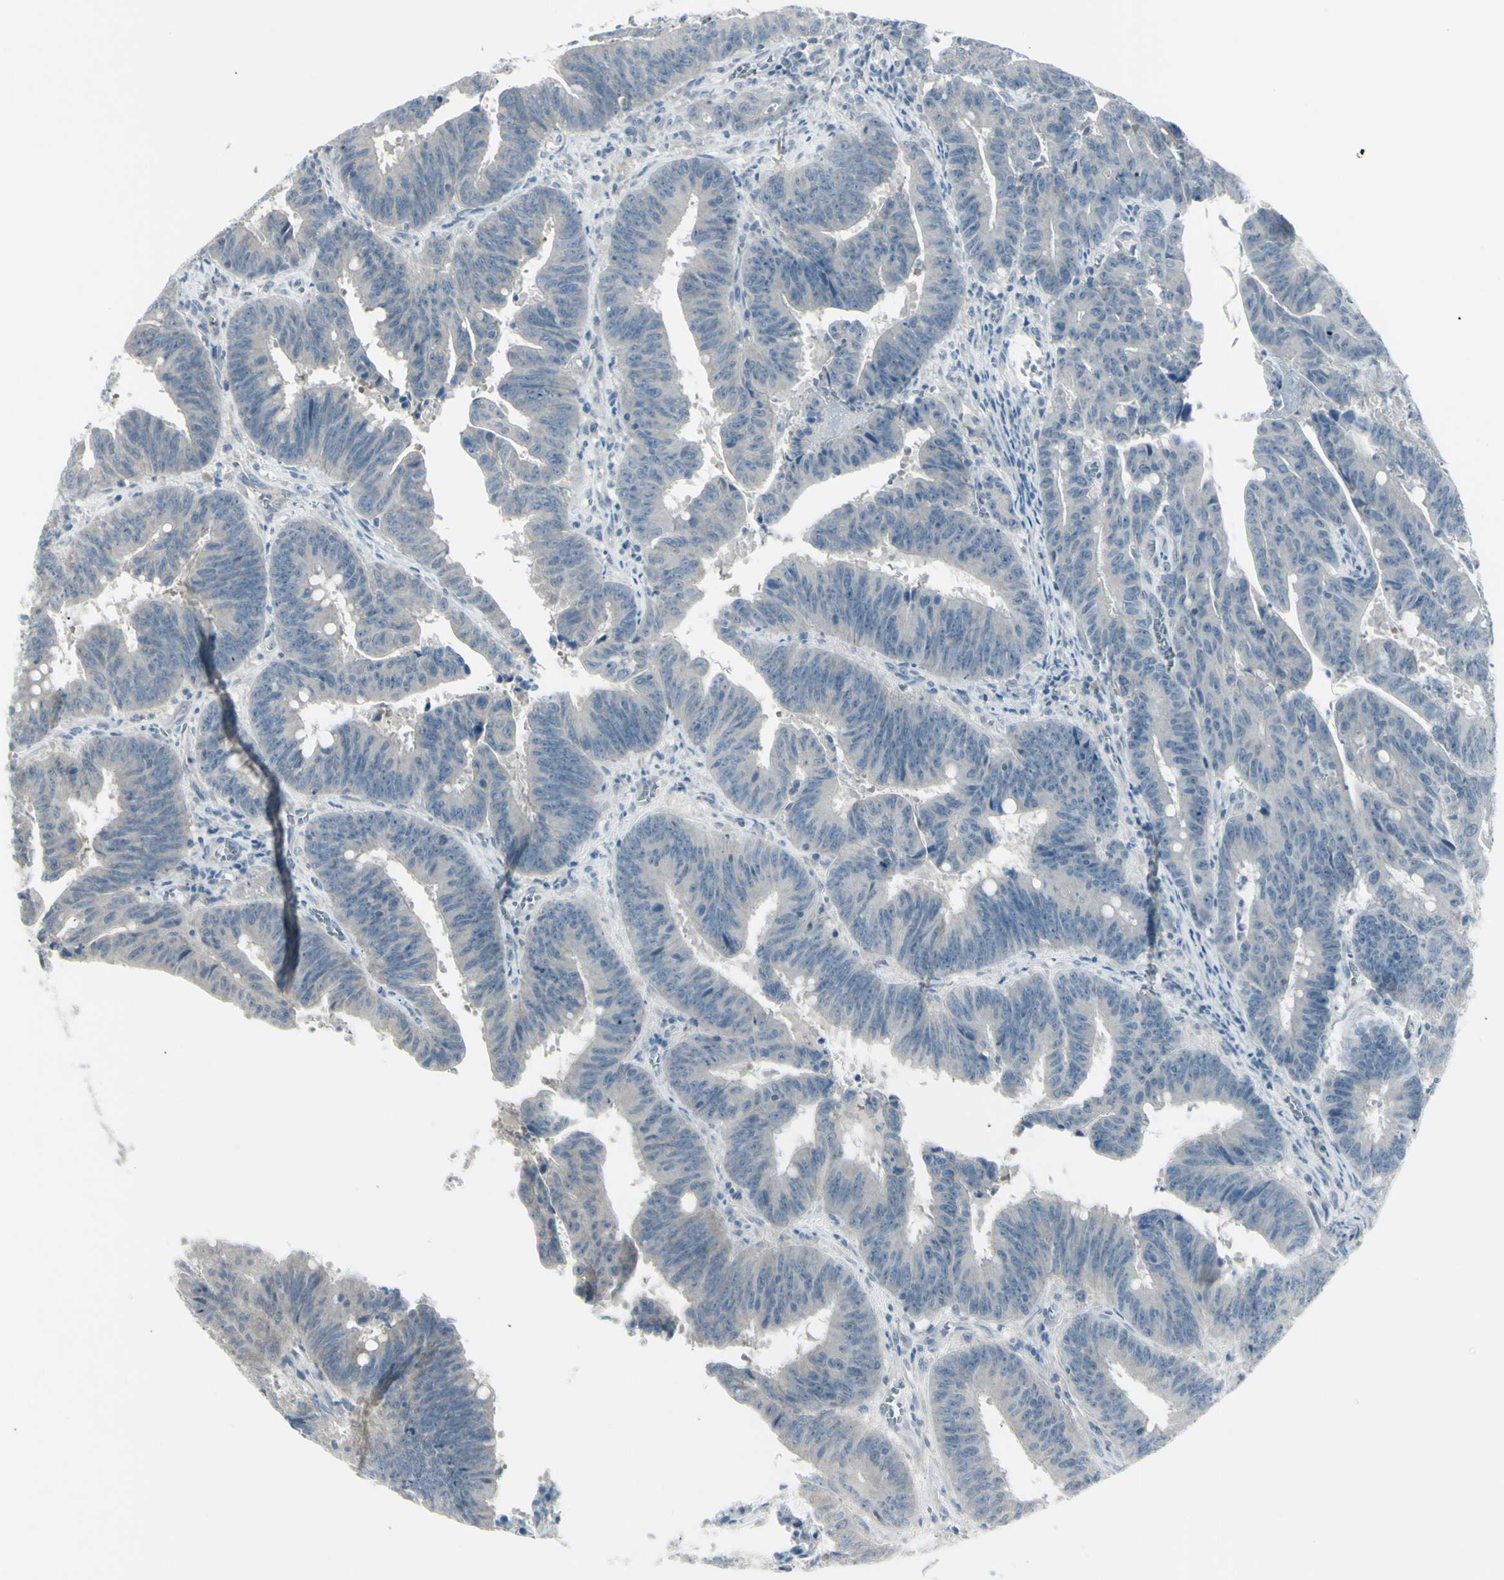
{"staining": {"intensity": "weak", "quantity": ">75%", "location": "cytoplasmic/membranous"}, "tissue": "colorectal cancer", "cell_type": "Tumor cells", "image_type": "cancer", "snomed": [{"axis": "morphology", "description": "Adenocarcinoma, NOS"}, {"axis": "topography", "description": "Colon"}], "caption": "Colorectal adenocarcinoma stained with a brown dye displays weak cytoplasmic/membranous positive staining in about >75% of tumor cells.", "gene": "SH3GL2", "patient": {"sex": "male", "age": 45}}